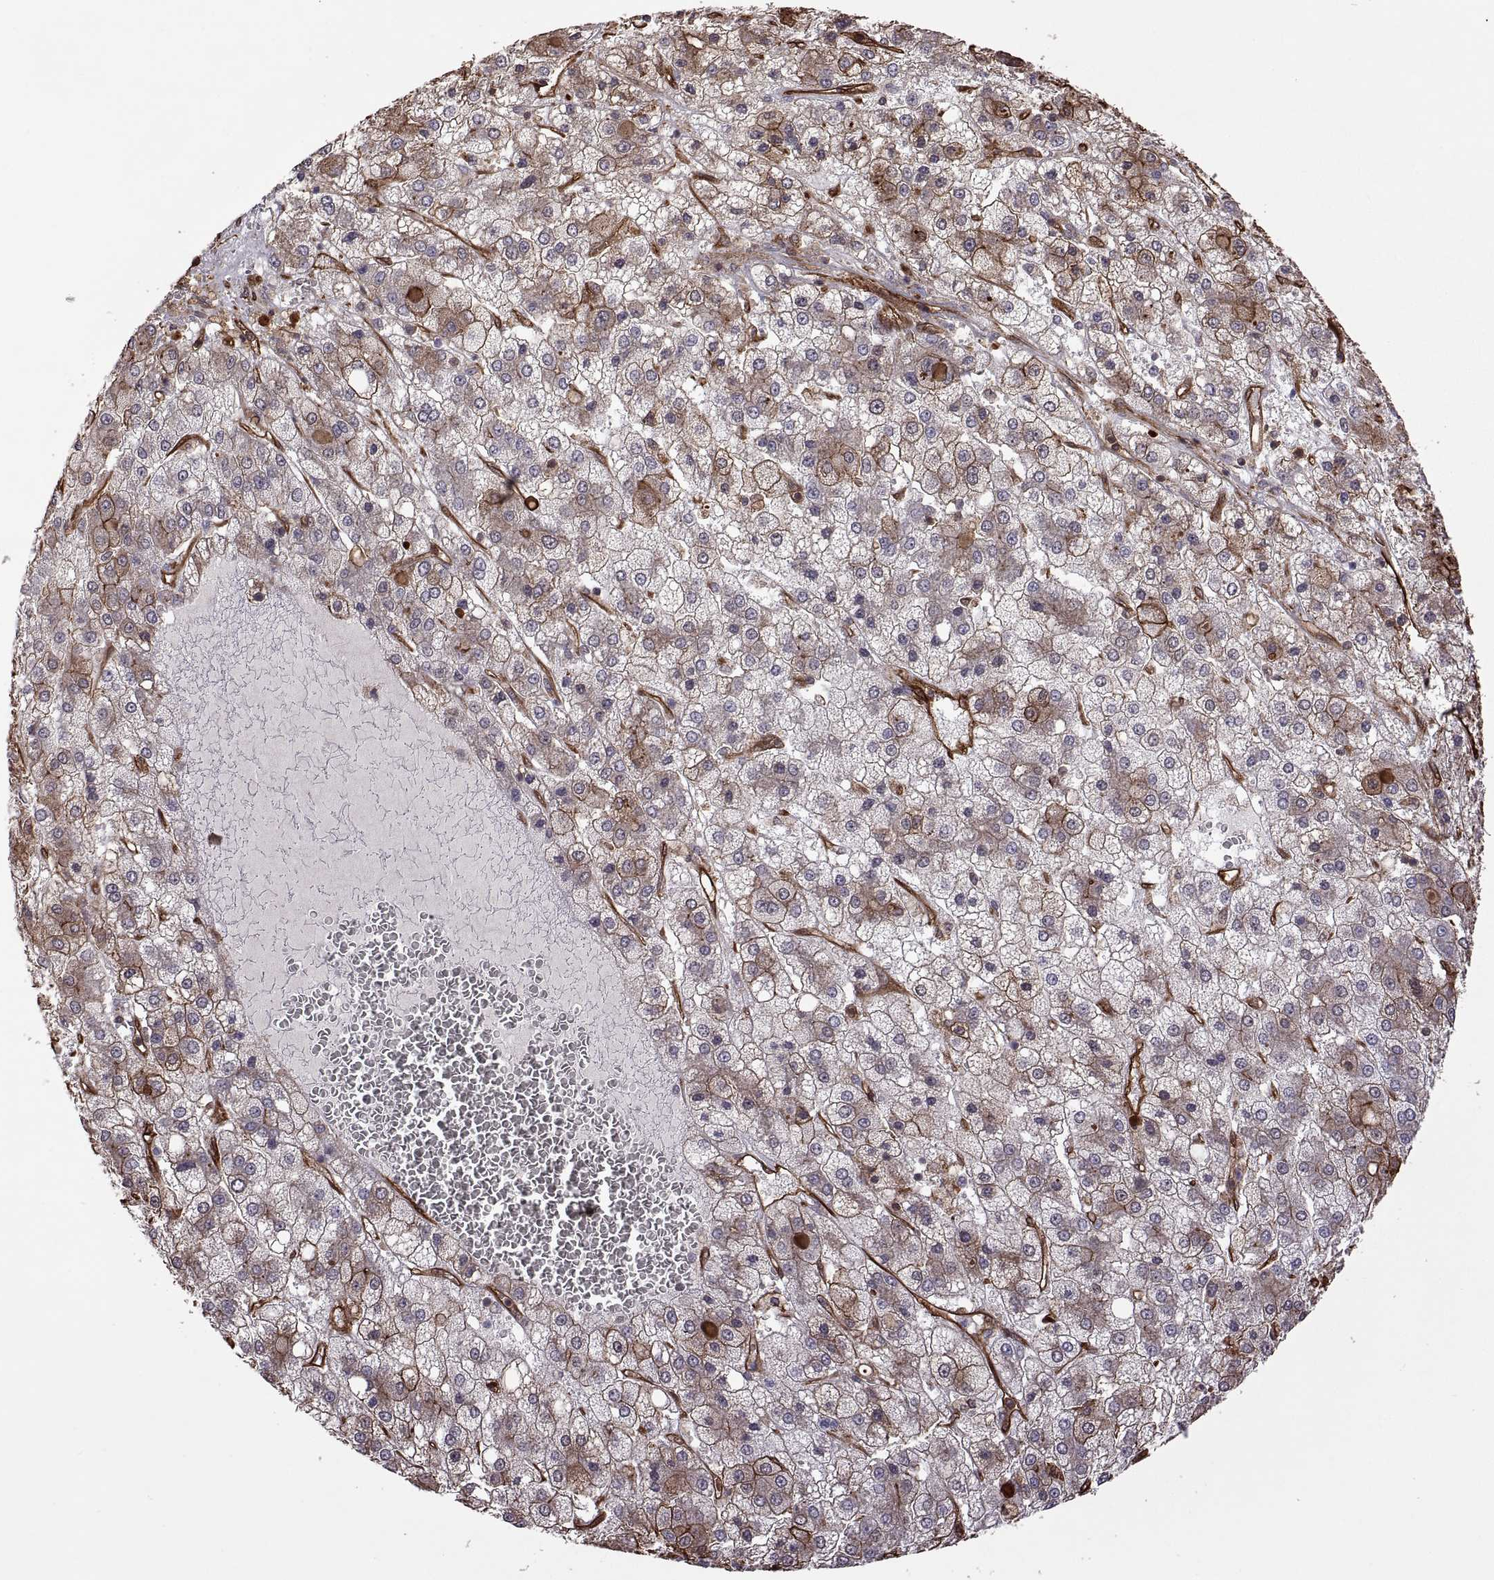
{"staining": {"intensity": "moderate", "quantity": "25%-75%", "location": "cytoplasmic/membranous"}, "tissue": "liver cancer", "cell_type": "Tumor cells", "image_type": "cancer", "snomed": [{"axis": "morphology", "description": "Carcinoma, Hepatocellular, NOS"}, {"axis": "topography", "description": "Liver"}], "caption": "IHC micrograph of neoplastic tissue: liver cancer (hepatocellular carcinoma) stained using immunohistochemistry shows medium levels of moderate protein expression localized specifically in the cytoplasmic/membranous of tumor cells, appearing as a cytoplasmic/membranous brown color.", "gene": "S100A10", "patient": {"sex": "male", "age": 73}}